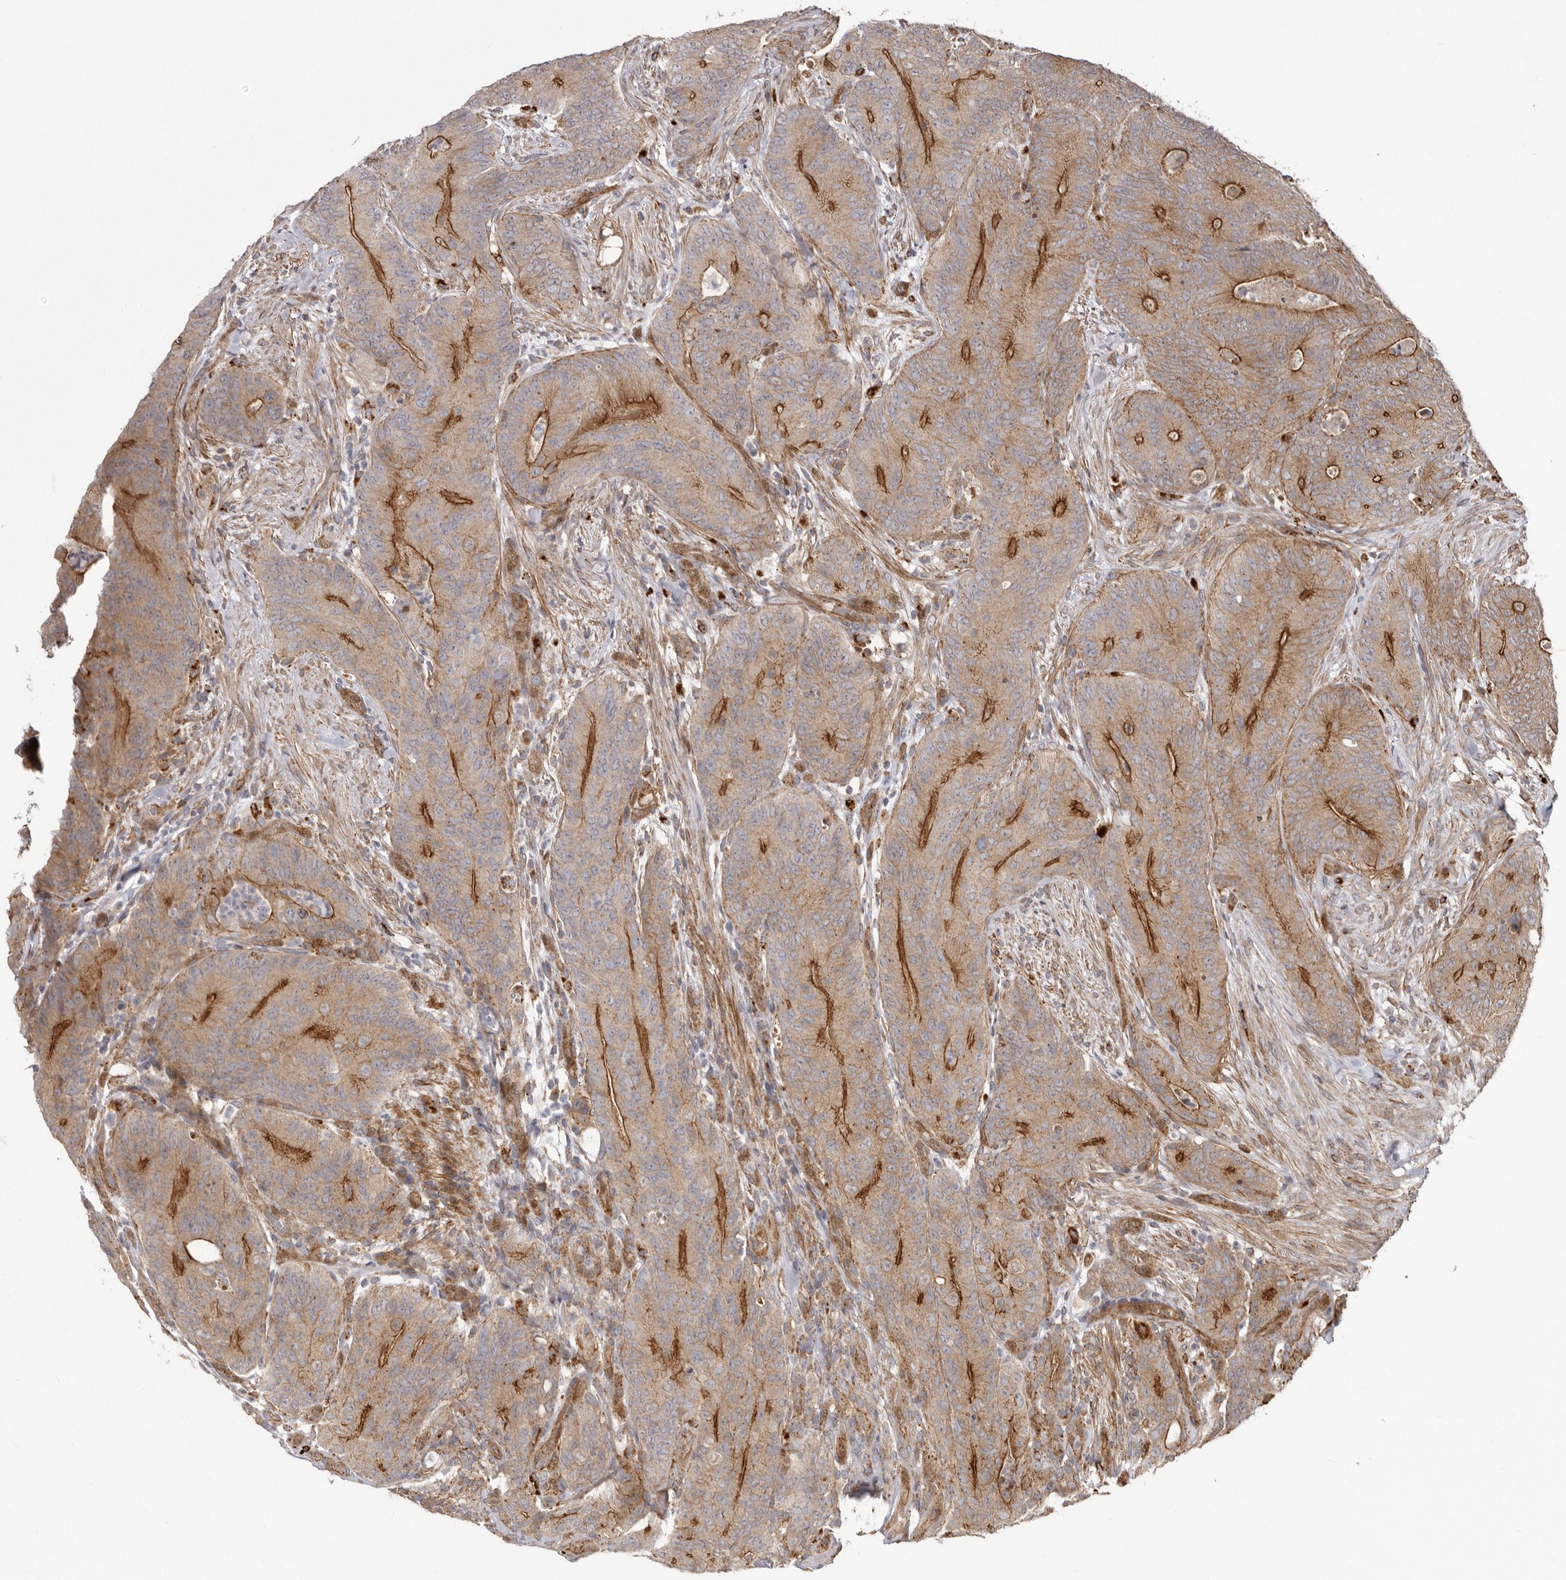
{"staining": {"intensity": "moderate", "quantity": ">75%", "location": "cytoplasmic/membranous"}, "tissue": "colorectal cancer", "cell_type": "Tumor cells", "image_type": "cancer", "snomed": [{"axis": "morphology", "description": "Normal tissue, NOS"}, {"axis": "topography", "description": "Colon"}], "caption": "This is a histology image of immunohistochemistry staining of colorectal cancer, which shows moderate staining in the cytoplasmic/membranous of tumor cells.", "gene": "NUP43", "patient": {"sex": "female", "age": 82}}